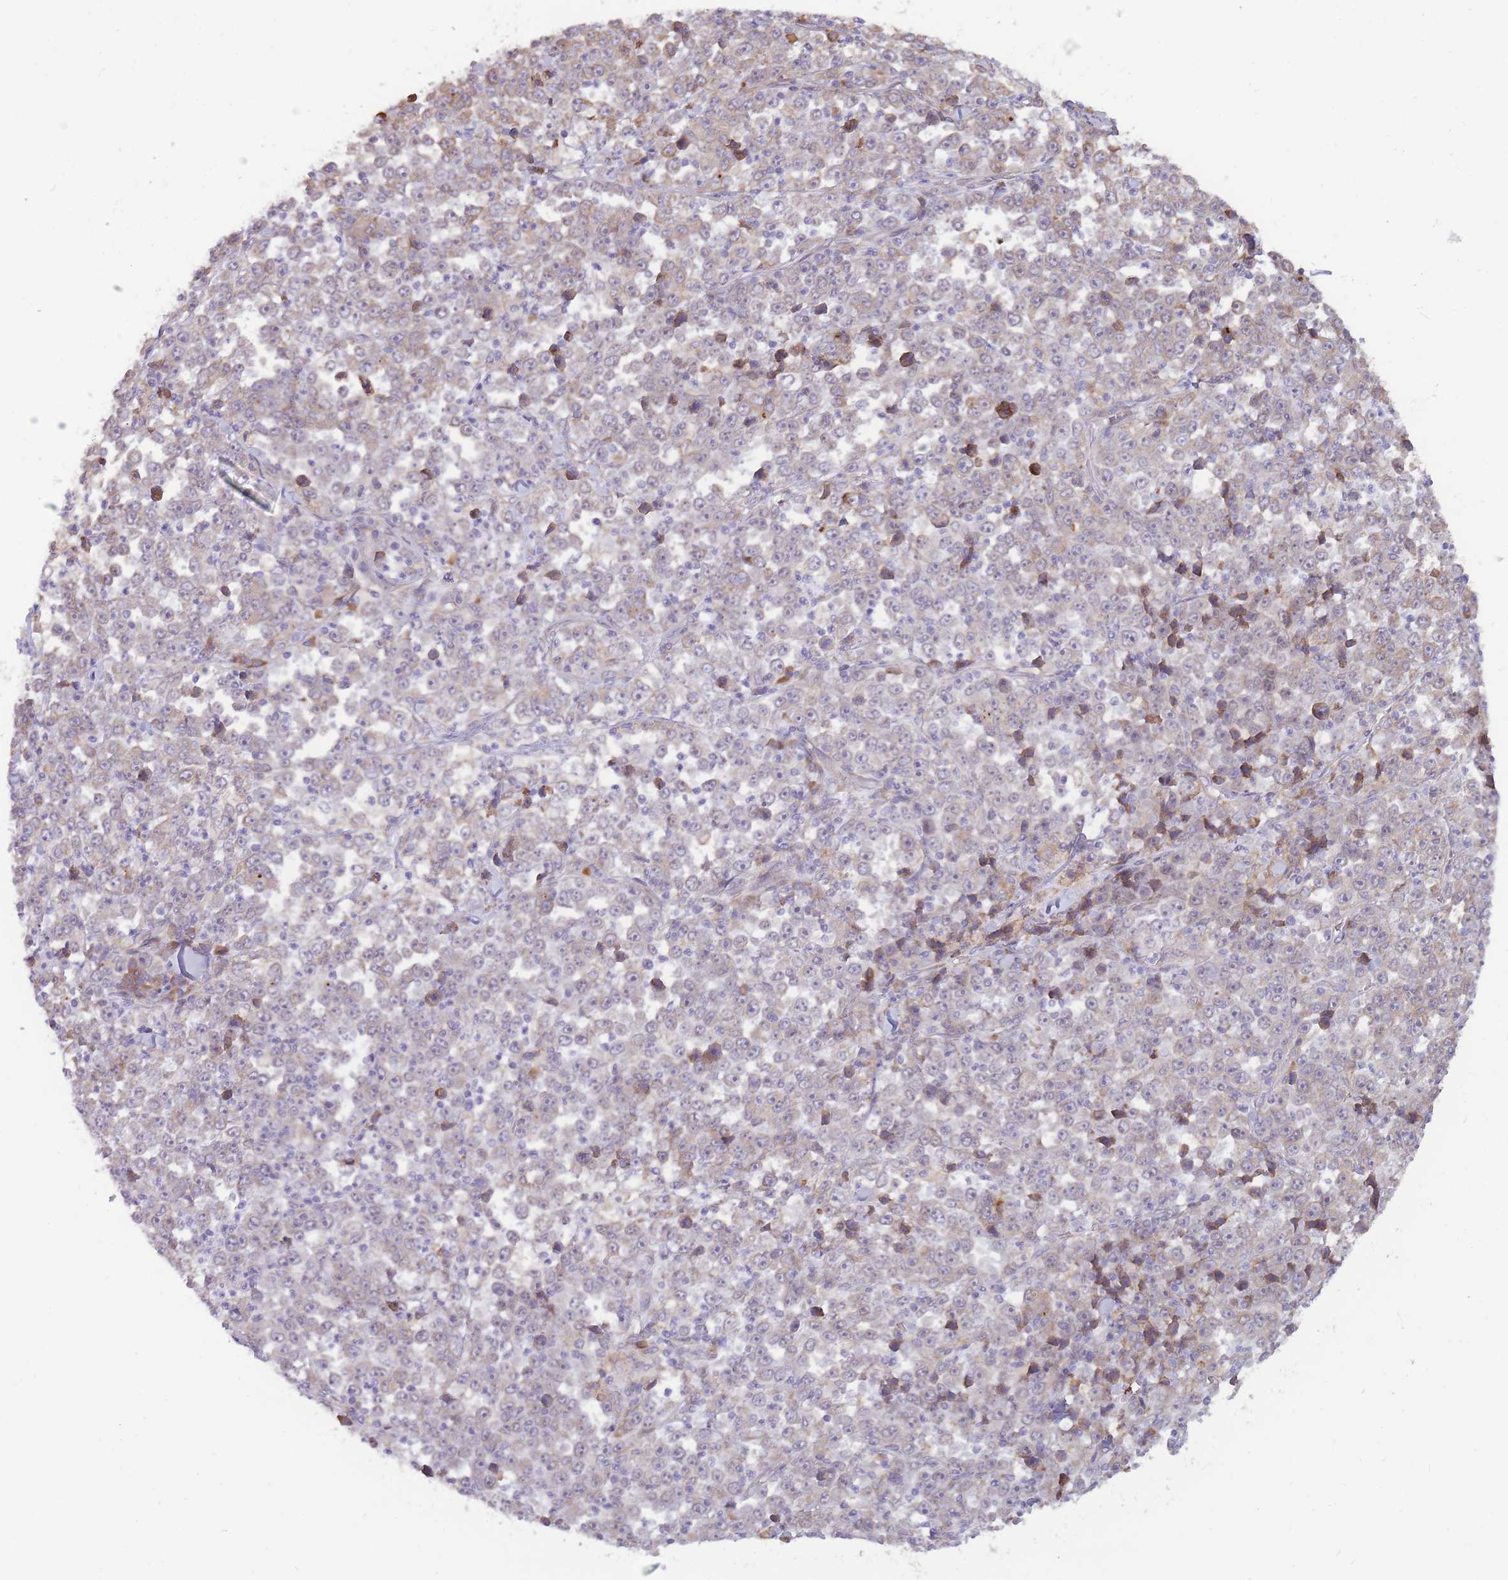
{"staining": {"intensity": "weak", "quantity": "<25%", "location": "cytoplasmic/membranous"}, "tissue": "stomach cancer", "cell_type": "Tumor cells", "image_type": "cancer", "snomed": [{"axis": "morphology", "description": "Normal tissue, NOS"}, {"axis": "morphology", "description": "Adenocarcinoma, NOS"}, {"axis": "topography", "description": "Stomach, upper"}, {"axis": "topography", "description": "Stomach"}], "caption": "Immunohistochemistry (IHC) of human stomach adenocarcinoma displays no staining in tumor cells.", "gene": "TRAPPC5", "patient": {"sex": "male", "age": 59}}